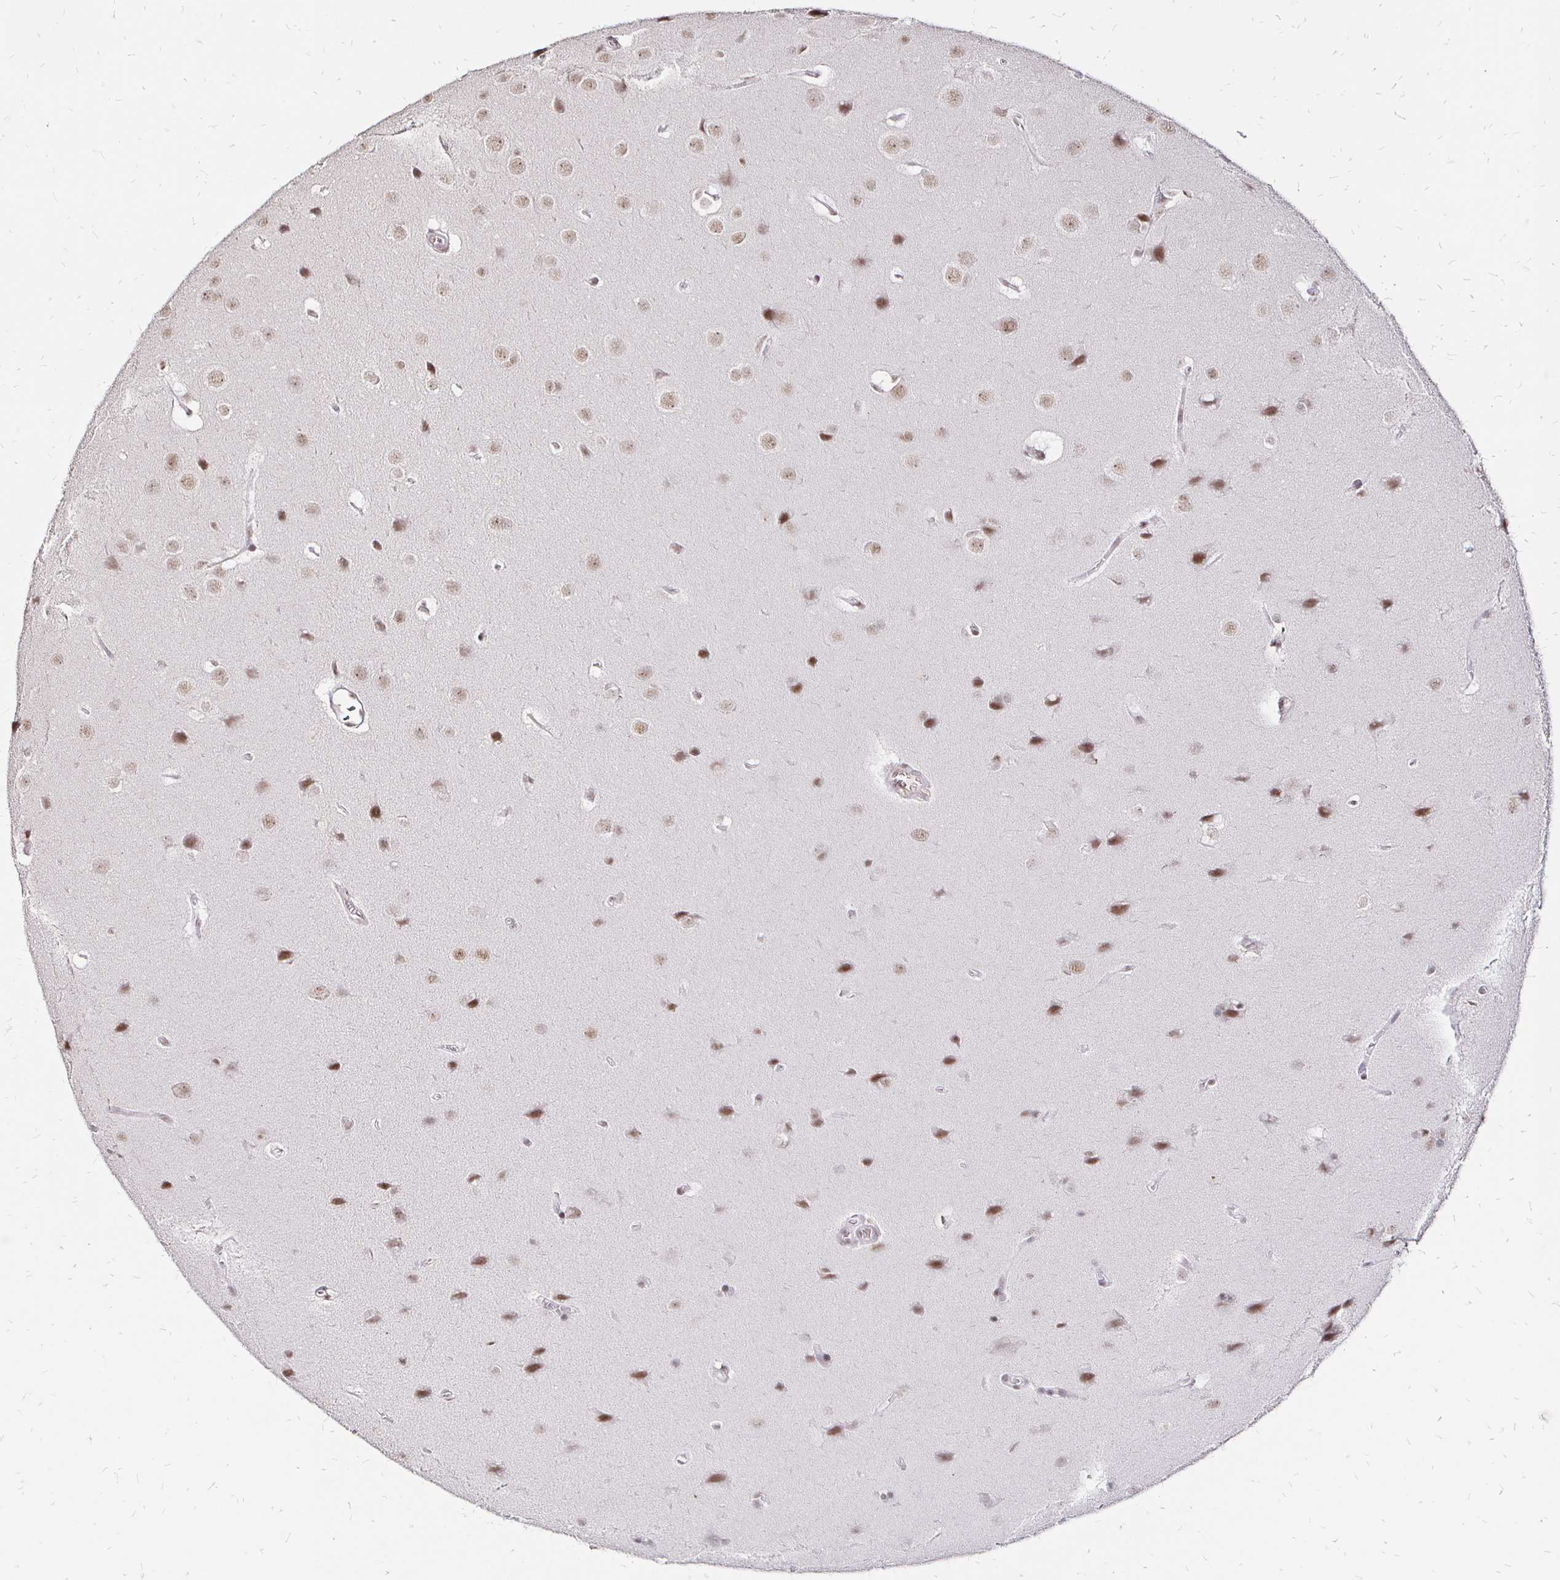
{"staining": {"intensity": "weak", "quantity": ">75%", "location": "nuclear"}, "tissue": "glioma", "cell_type": "Tumor cells", "image_type": "cancer", "snomed": [{"axis": "morphology", "description": "Glioma, malignant, Low grade"}, {"axis": "topography", "description": "Brain"}], "caption": "DAB immunohistochemical staining of human glioma reveals weak nuclear protein positivity in about >75% of tumor cells.", "gene": "SIN3A", "patient": {"sex": "female", "age": 34}}